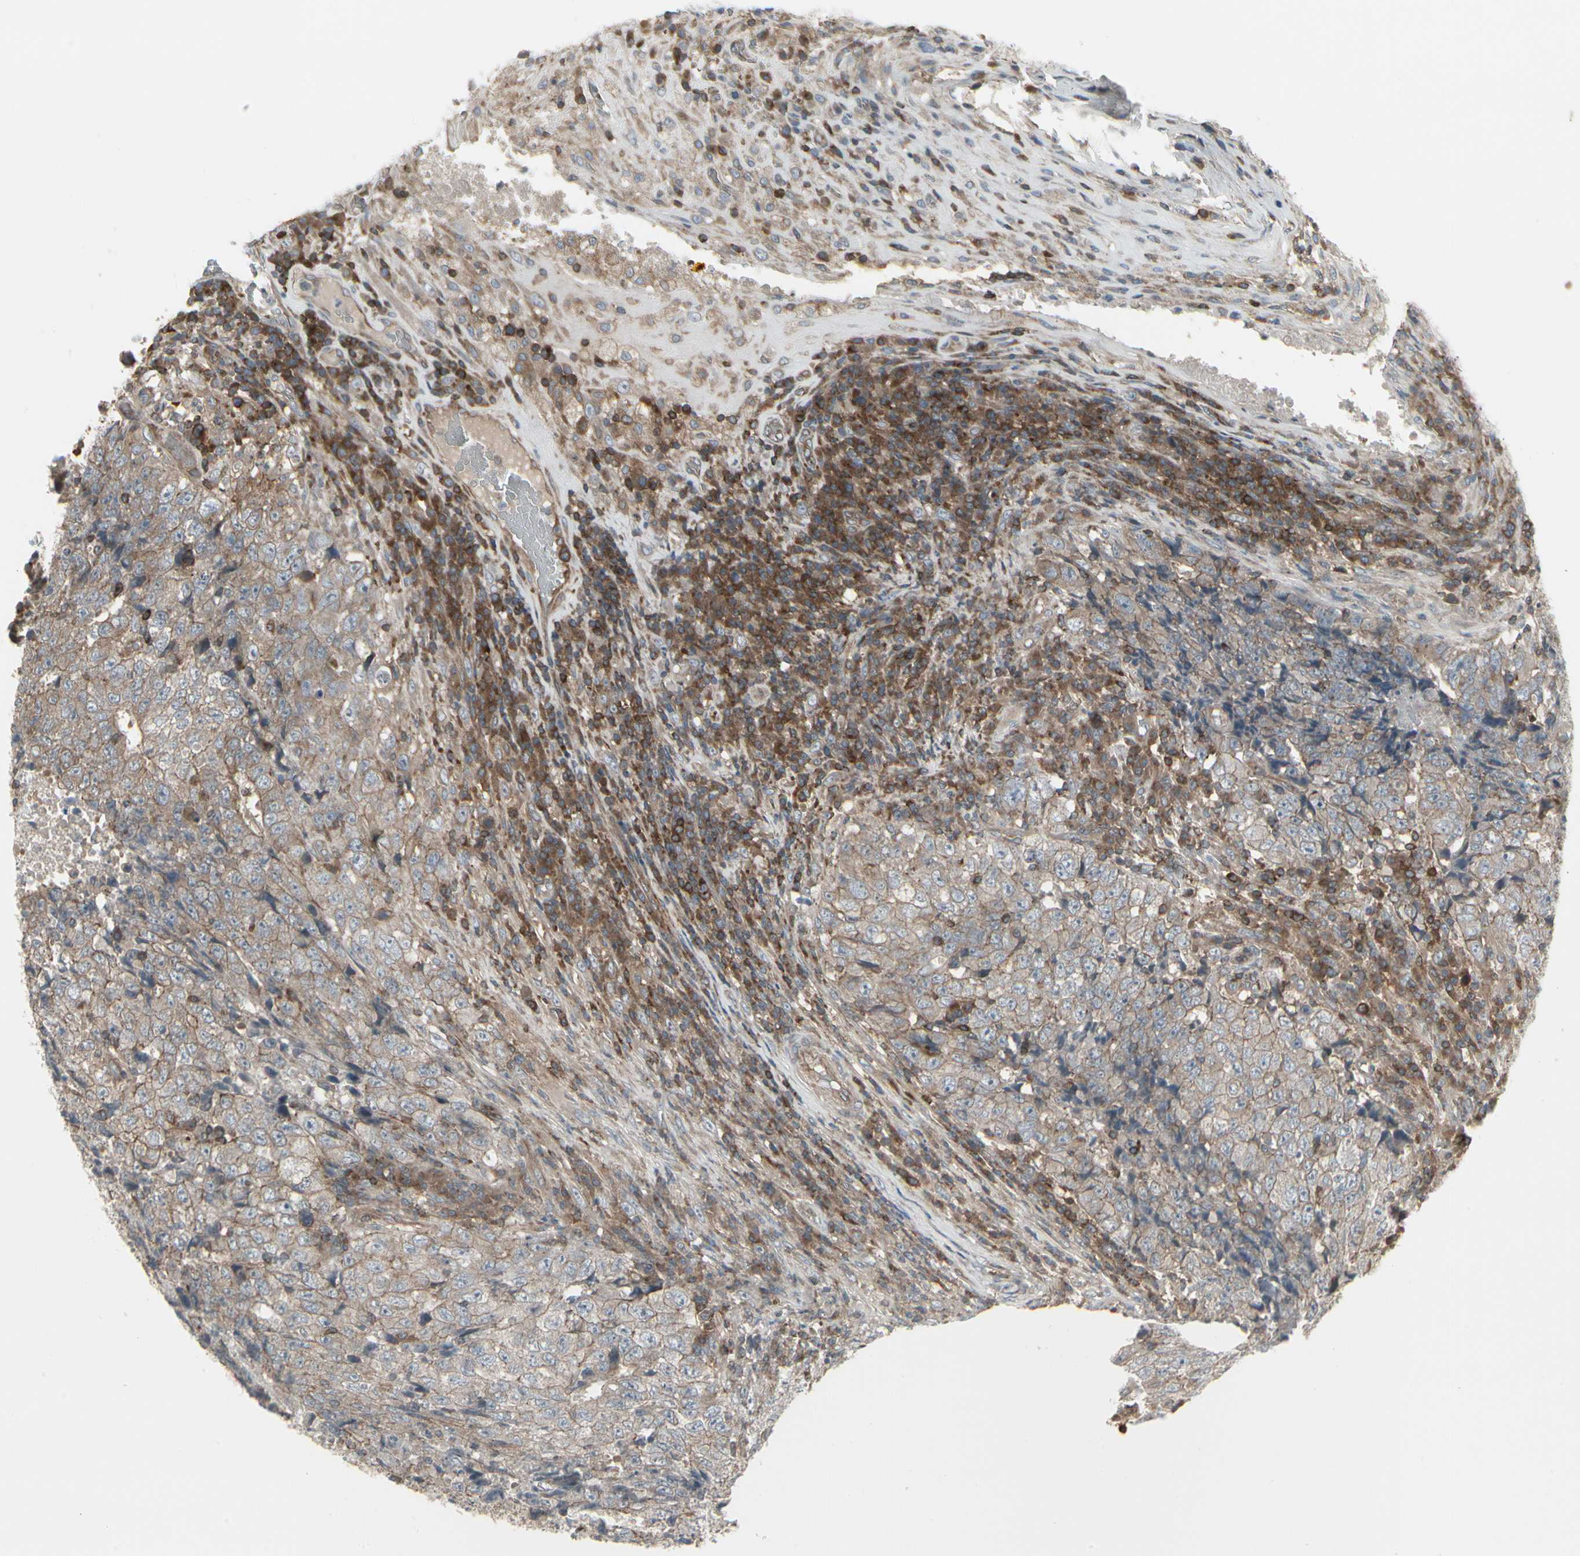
{"staining": {"intensity": "moderate", "quantity": ">75%", "location": "cytoplasmic/membranous"}, "tissue": "testis cancer", "cell_type": "Tumor cells", "image_type": "cancer", "snomed": [{"axis": "morphology", "description": "Necrosis, NOS"}, {"axis": "morphology", "description": "Carcinoma, Embryonal, NOS"}, {"axis": "topography", "description": "Testis"}], "caption": "The immunohistochemical stain shows moderate cytoplasmic/membranous staining in tumor cells of embryonal carcinoma (testis) tissue.", "gene": "EPS15", "patient": {"sex": "male", "age": 19}}